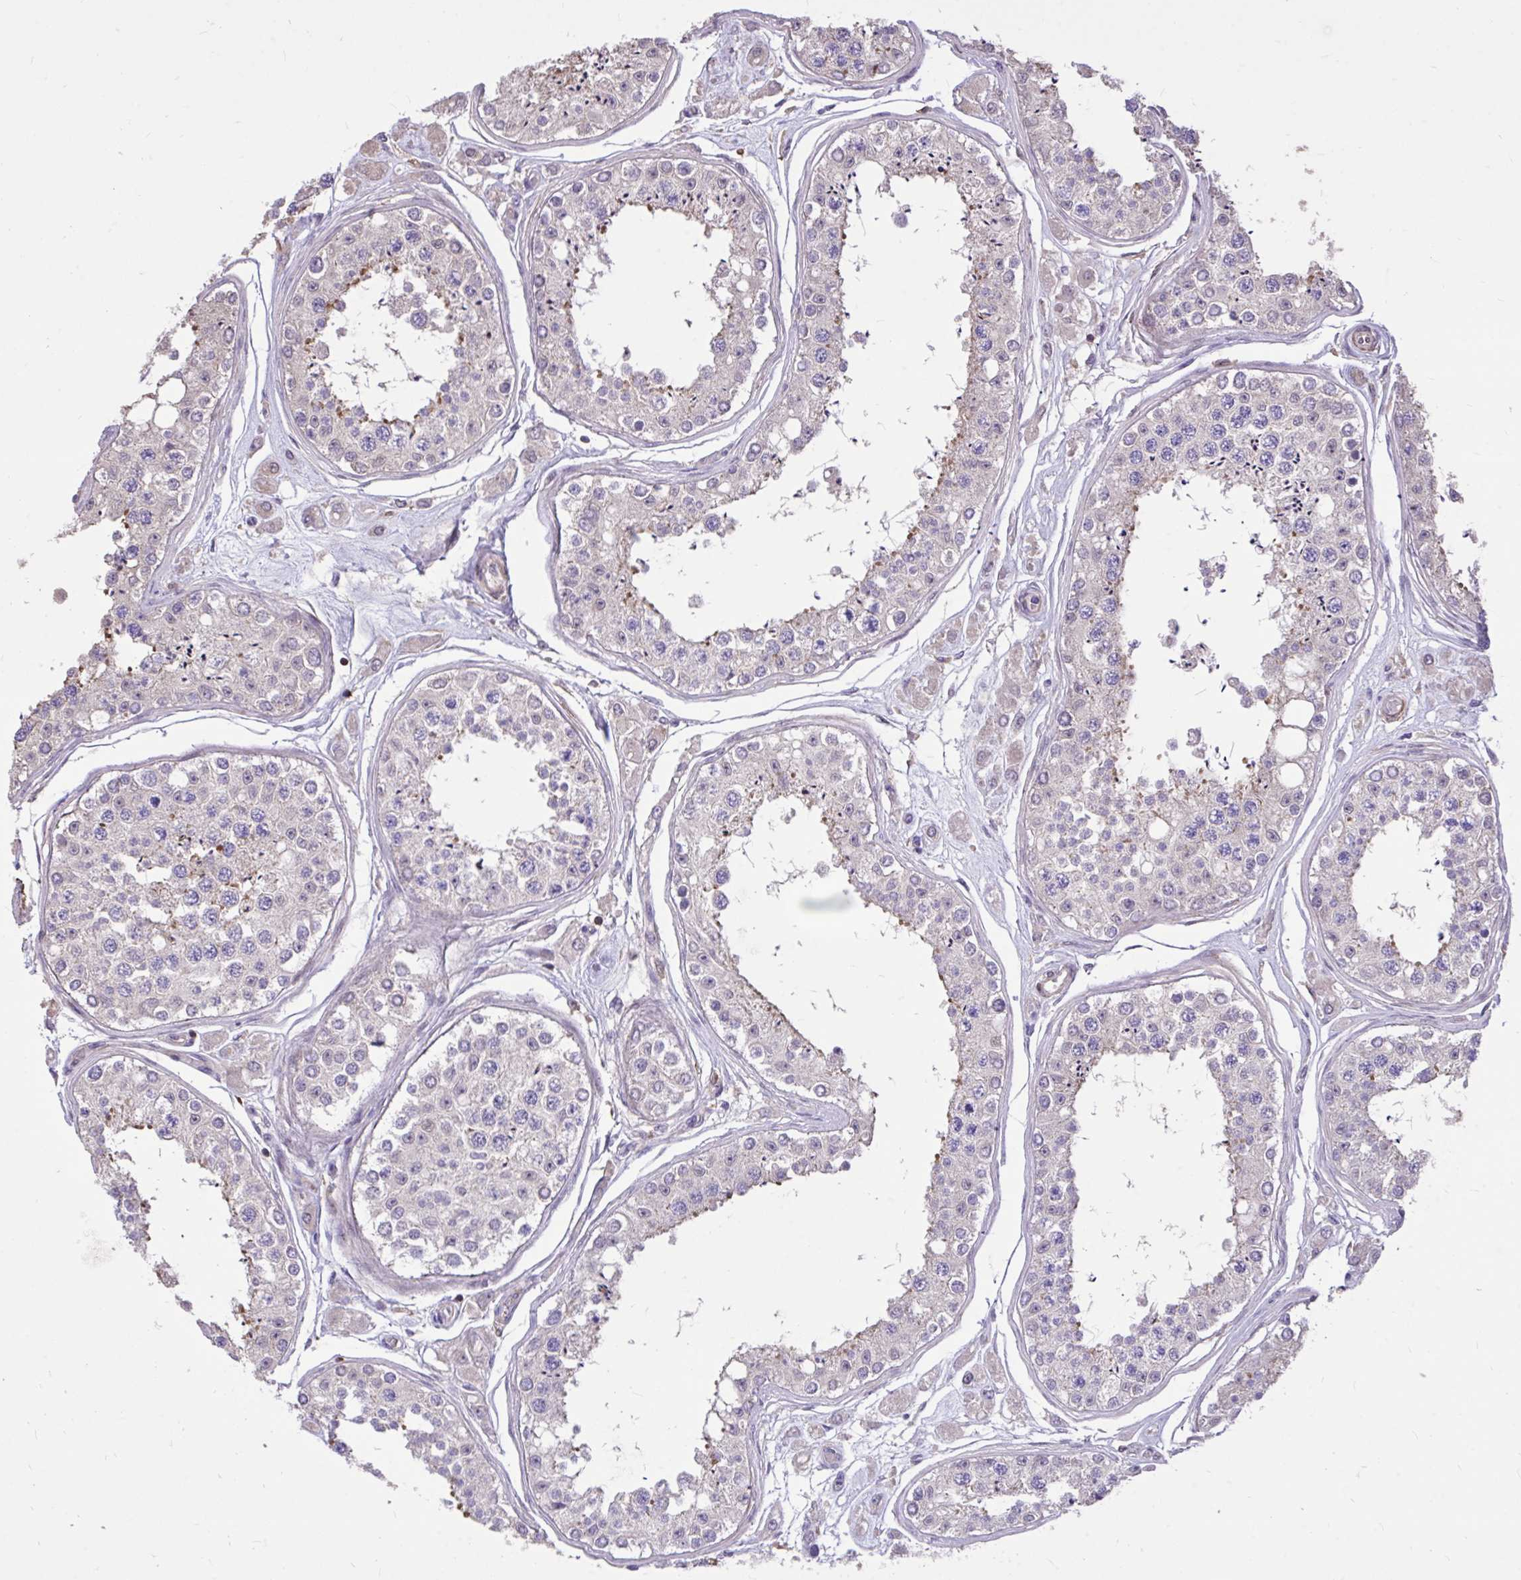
{"staining": {"intensity": "weak", "quantity": "<25%", "location": "nuclear"}, "tissue": "testis", "cell_type": "Cells in seminiferous ducts", "image_type": "normal", "snomed": [{"axis": "morphology", "description": "Normal tissue, NOS"}, {"axis": "topography", "description": "Testis"}], "caption": "This is a micrograph of immunohistochemistry (IHC) staining of benign testis, which shows no staining in cells in seminiferous ducts. (DAB (3,3'-diaminobenzidine) IHC visualized using brightfield microscopy, high magnification).", "gene": "IGFL2", "patient": {"sex": "male", "age": 25}}